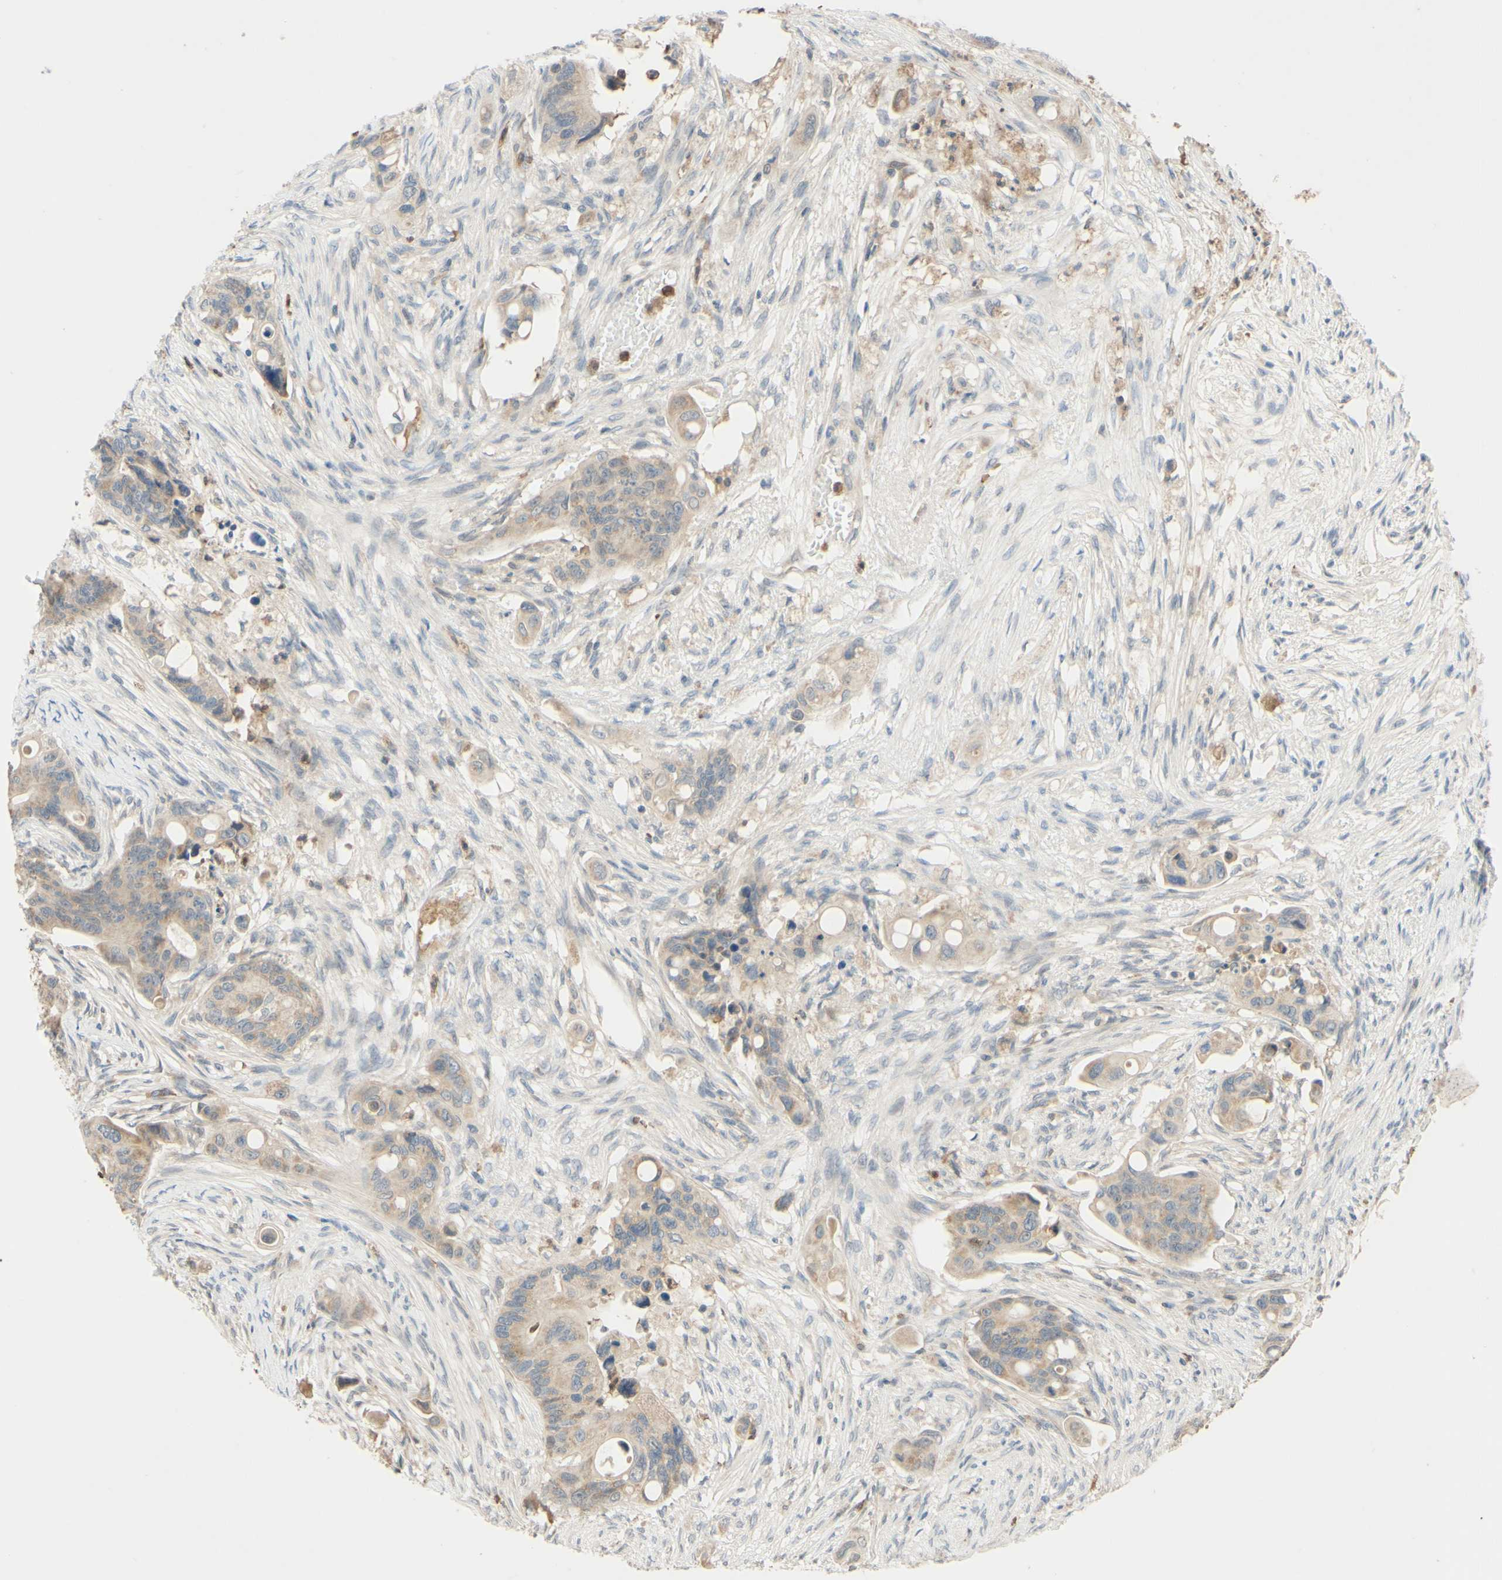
{"staining": {"intensity": "weak", "quantity": ">75%", "location": "cytoplasmic/membranous"}, "tissue": "colorectal cancer", "cell_type": "Tumor cells", "image_type": "cancer", "snomed": [{"axis": "morphology", "description": "Adenocarcinoma, NOS"}, {"axis": "topography", "description": "Colon"}], "caption": "The immunohistochemical stain shows weak cytoplasmic/membranous expression in tumor cells of adenocarcinoma (colorectal) tissue. (DAB IHC with brightfield microscopy, high magnification).", "gene": "GATA1", "patient": {"sex": "female", "age": 57}}